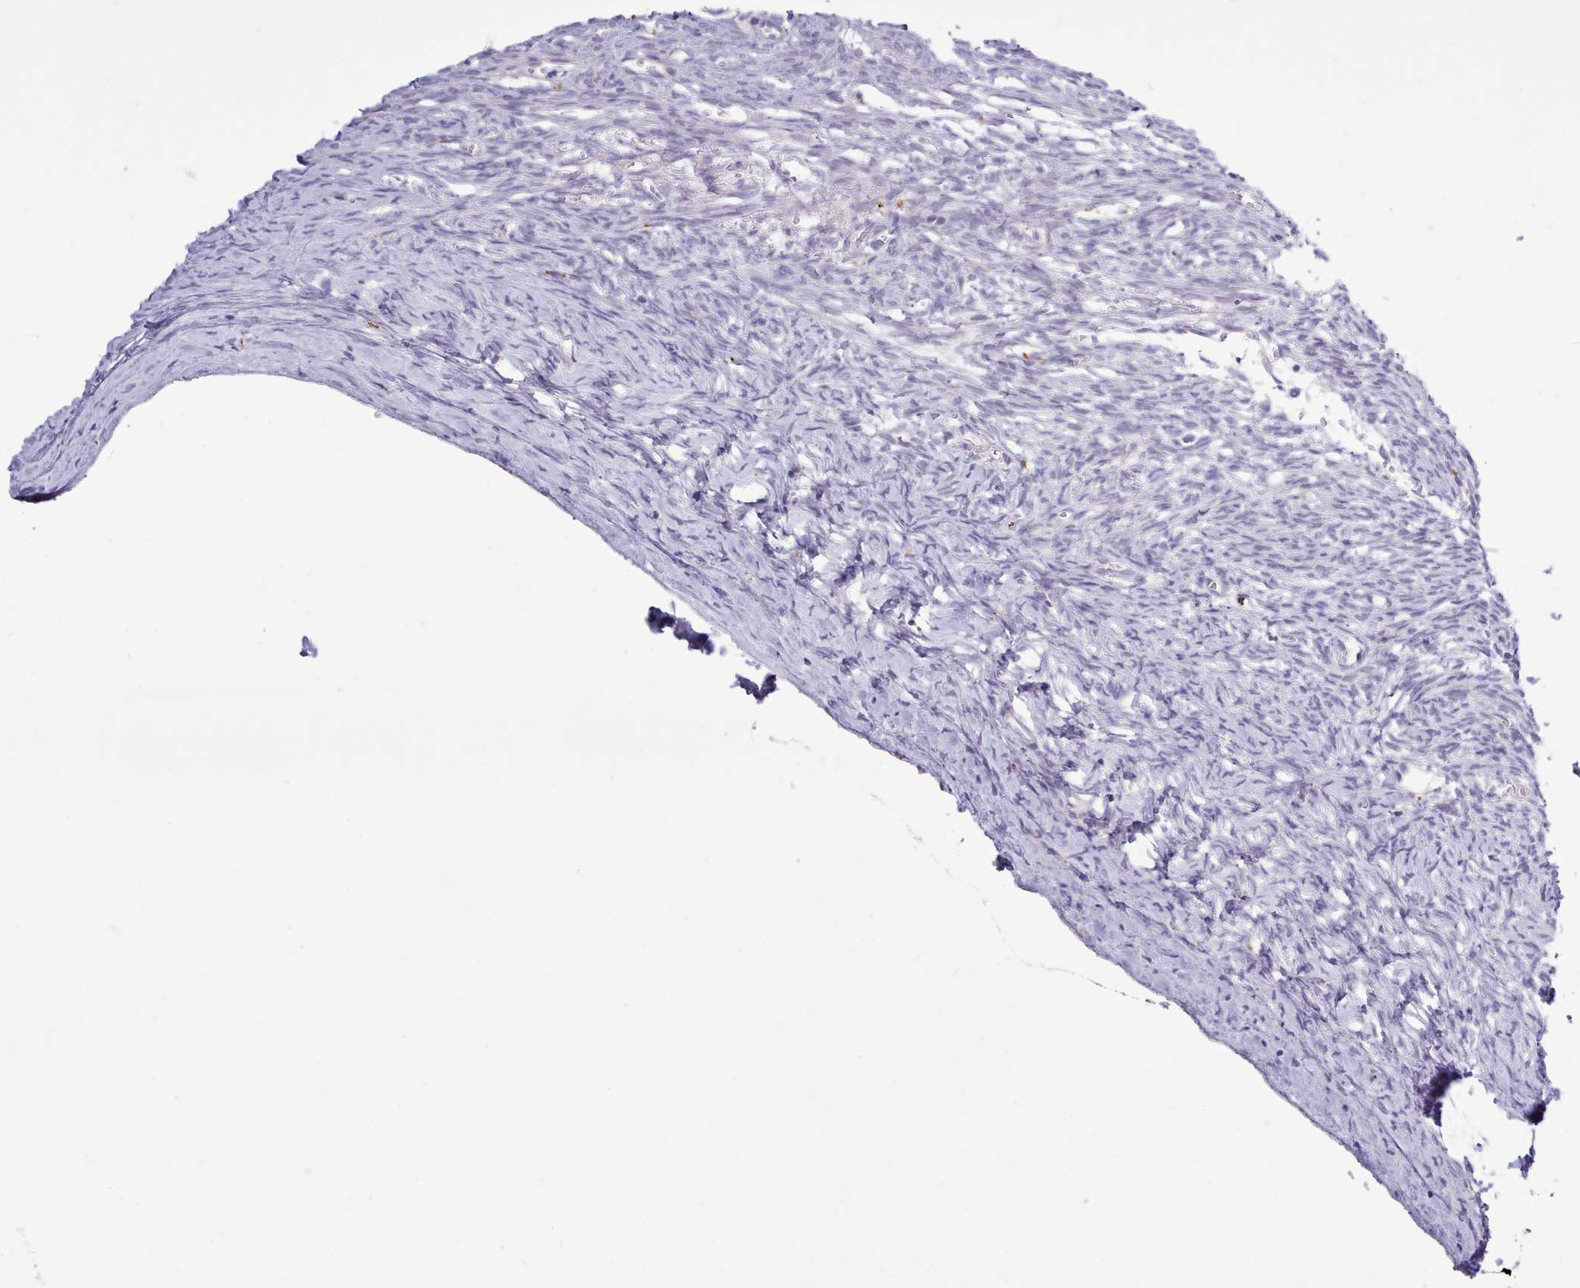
{"staining": {"intensity": "negative", "quantity": "none", "location": "none"}, "tissue": "ovary", "cell_type": "Ovarian stroma cells", "image_type": "normal", "snomed": [{"axis": "morphology", "description": "Normal tissue, NOS"}, {"axis": "topography", "description": "Ovary"}], "caption": "The histopathology image demonstrates no staining of ovarian stroma cells in normal ovary.", "gene": "SRD5A1", "patient": {"sex": "female", "age": 39}}